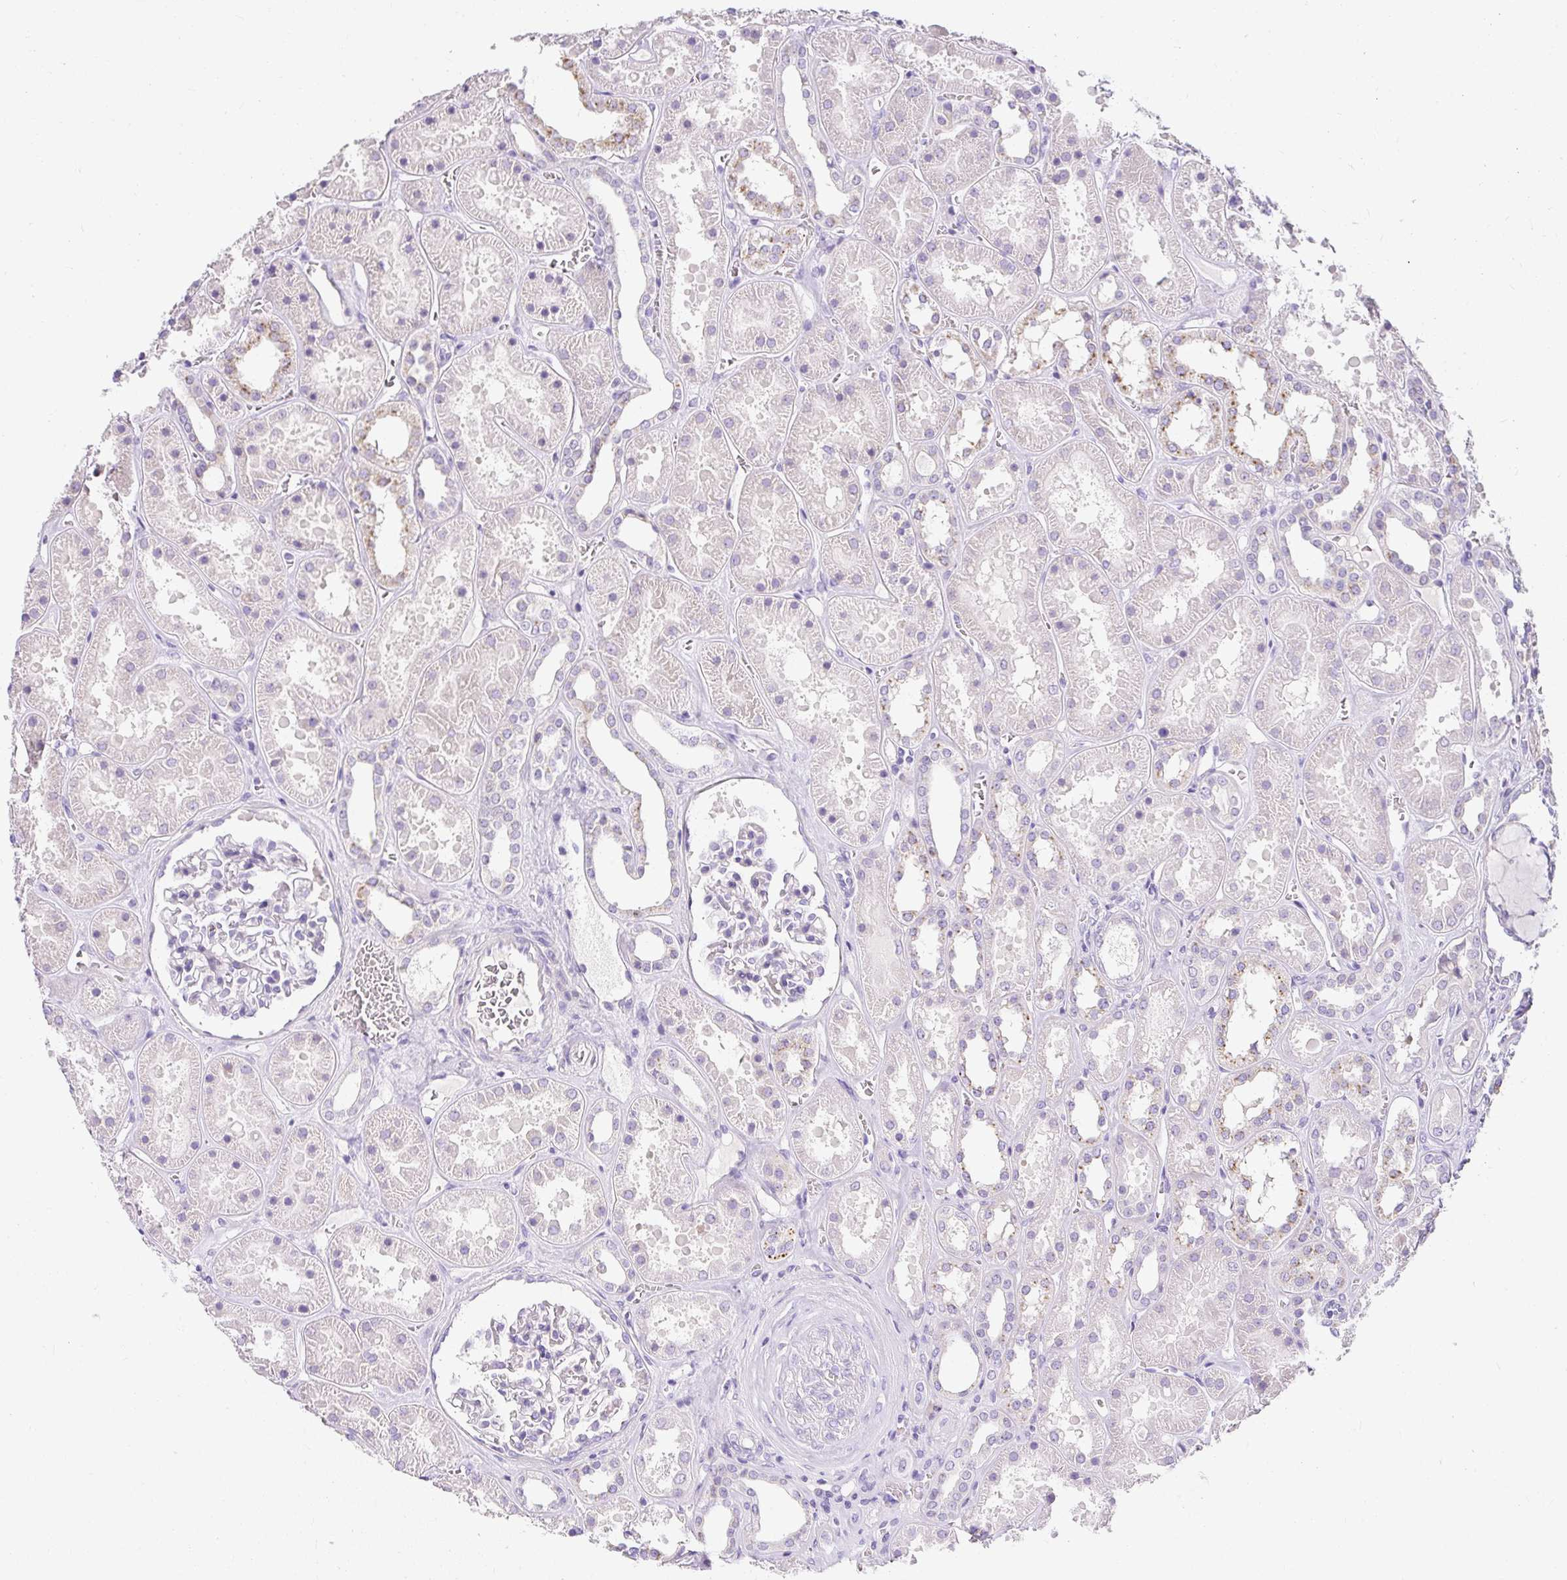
{"staining": {"intensity": "negative", "quantity": "none", "location": "none"}, "tissue": "kidney", "cell_type": "Cells in glomeruli", "image_type": "normal", "snomed": [{"axis": "morphology", "description": "Normal tissue, NOS"}, {"axis": "topography", "description": "Kidney"}], "caption": "This is a histopathology image of immunohistochemistry (IHC) staining of unremarkable kidney, which shows no staining in cells in glomeruli. (DAB (3,3'-diaminobenzidine) immunohistochemistry visualized using brightfield microscopy, high magnification).", "gene": "DTX4", "patient": {"sex": "female", "age": 41}}